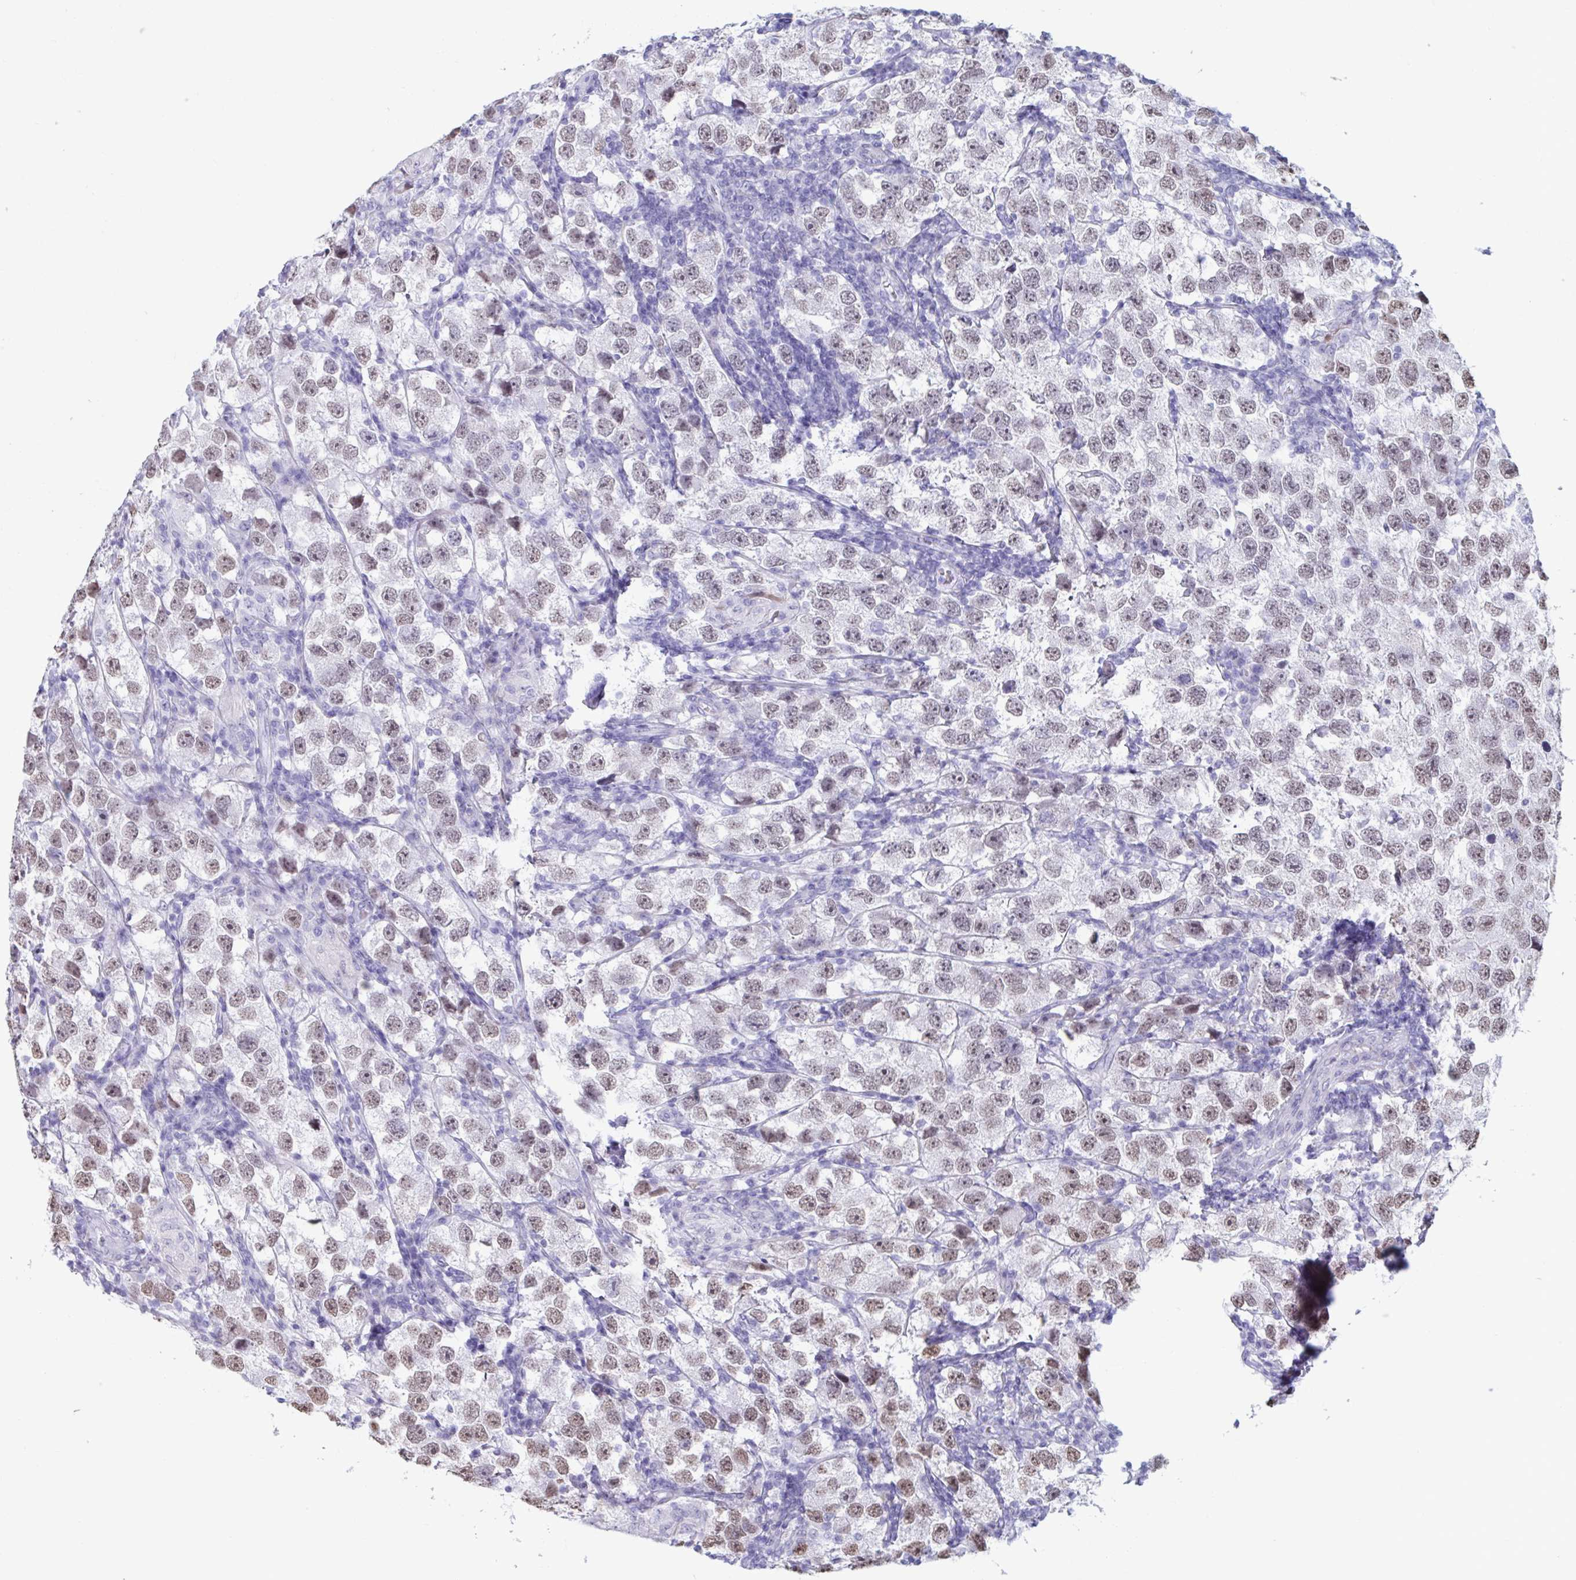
{"staining": {"intensity": "weak", "quantity": "25%-75%", "location": "nuclear"}, "tissue": "testis cancer", "cell_type": "Tumor cells", "image_type": "cancer", "snomed": [{"axis": "morphology", "description": "Seminoma, NOS"}, {"axis": "topography", "description": "Testis"}], "caption": "Immunohistochemistry (IHC) of testis cancer displays low levels of weak nuclear staining in approximately 25%-75% of tumor cells.", "gene": "MSMB", "patient": {"sex": "male", "age": 26}}